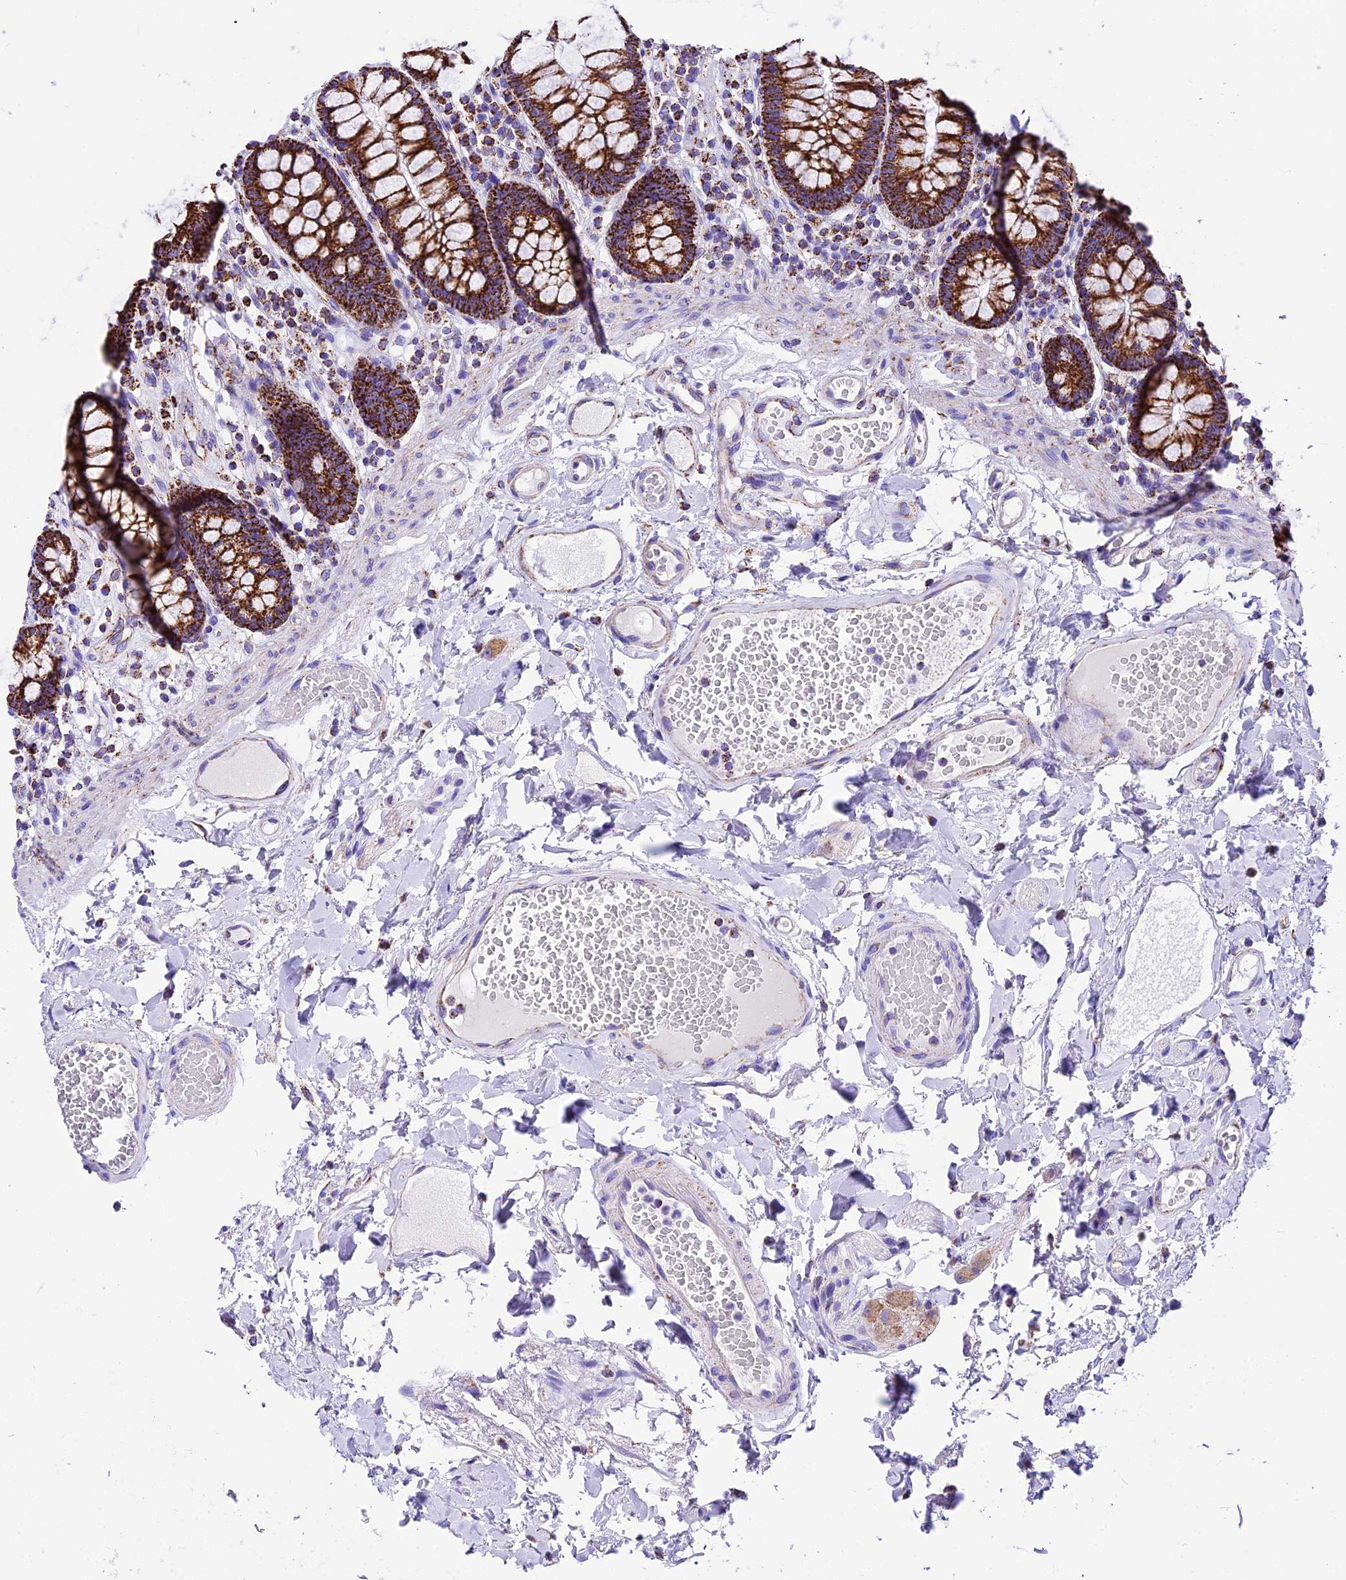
{"staining": {"intensity": "weak", "quantity": "25%-75%", "location": "cytoplasmic/membranous"}, "tissue": "colon", "cell_type": "Endothelial cells", "image_type": "normal", "snomed": [{"axis": "morphology", "description": "Normal tissue, NOS"}, {"axis": "topography", "description": "Colon"}], "caption": "Immunohistochemistry (IHC) histopathology image of unremarkable colon: human colon stained using immunohistochemistry demonstrates low levels of weak protein expression localized specifically in the cytoplasmic/membranous of endothelial cells, appearing as a cytoplasmic/membranous brown color.", "gene": "DCAF5", "patient": {"sex": "male", "age": 84}}